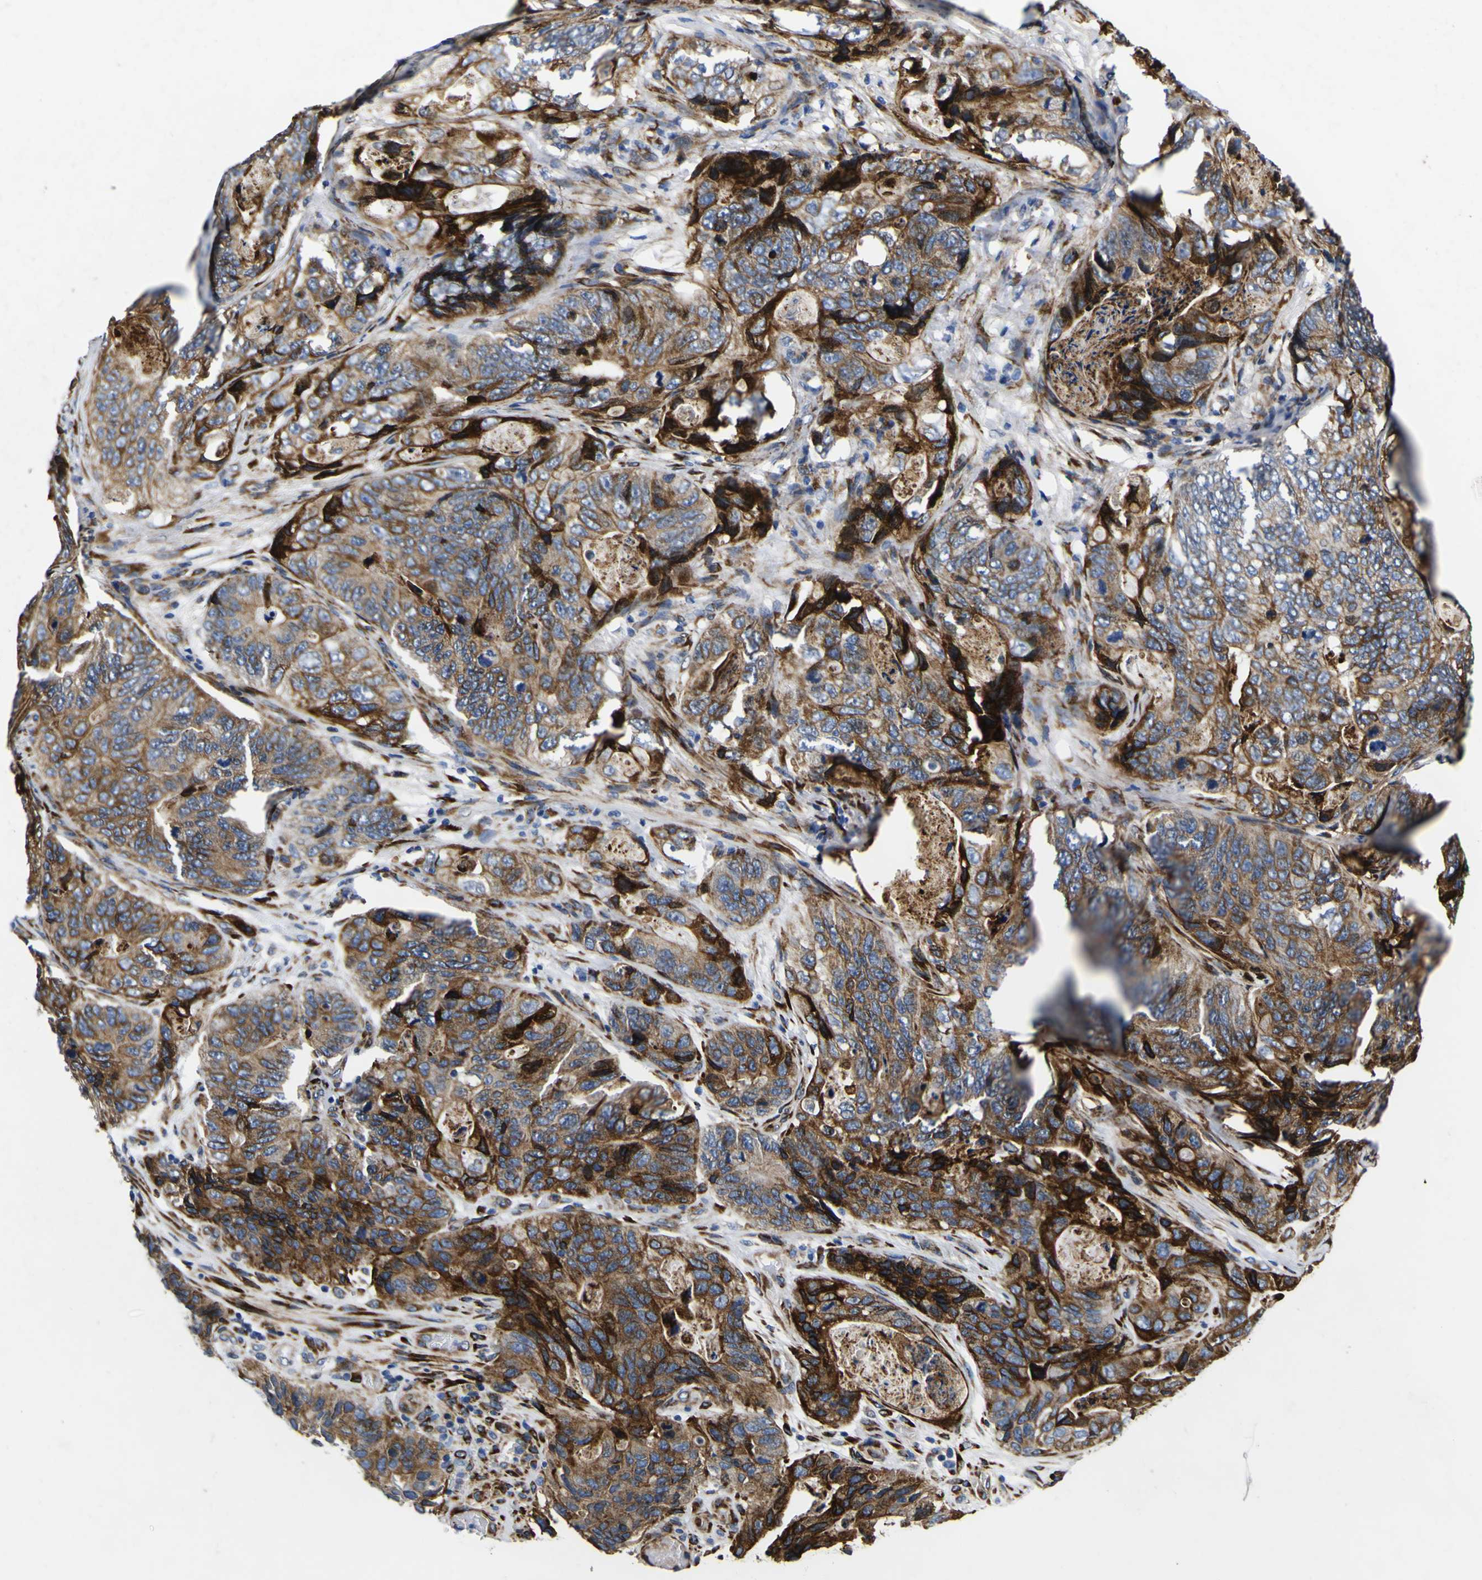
{"staining": {"intensity": "strong", "quantity": ">75%", "location": "cytoplasmic/membranous"}, "tissue": "stomach cancer", "cell_type": "Tumor cells", "image_type": "cancer", "snomed": [{"axis": "morphology", "description": "Adenocarcinoma, NOS"}, {"axis": "topography", "description": "Stomach"}], "caption": "Stomach adenocarcinoma stained with a protein marker demonstrates strong staining in tumor cells.", "gene": "SCD", "patient": {"sex": "female", "age": 89}}